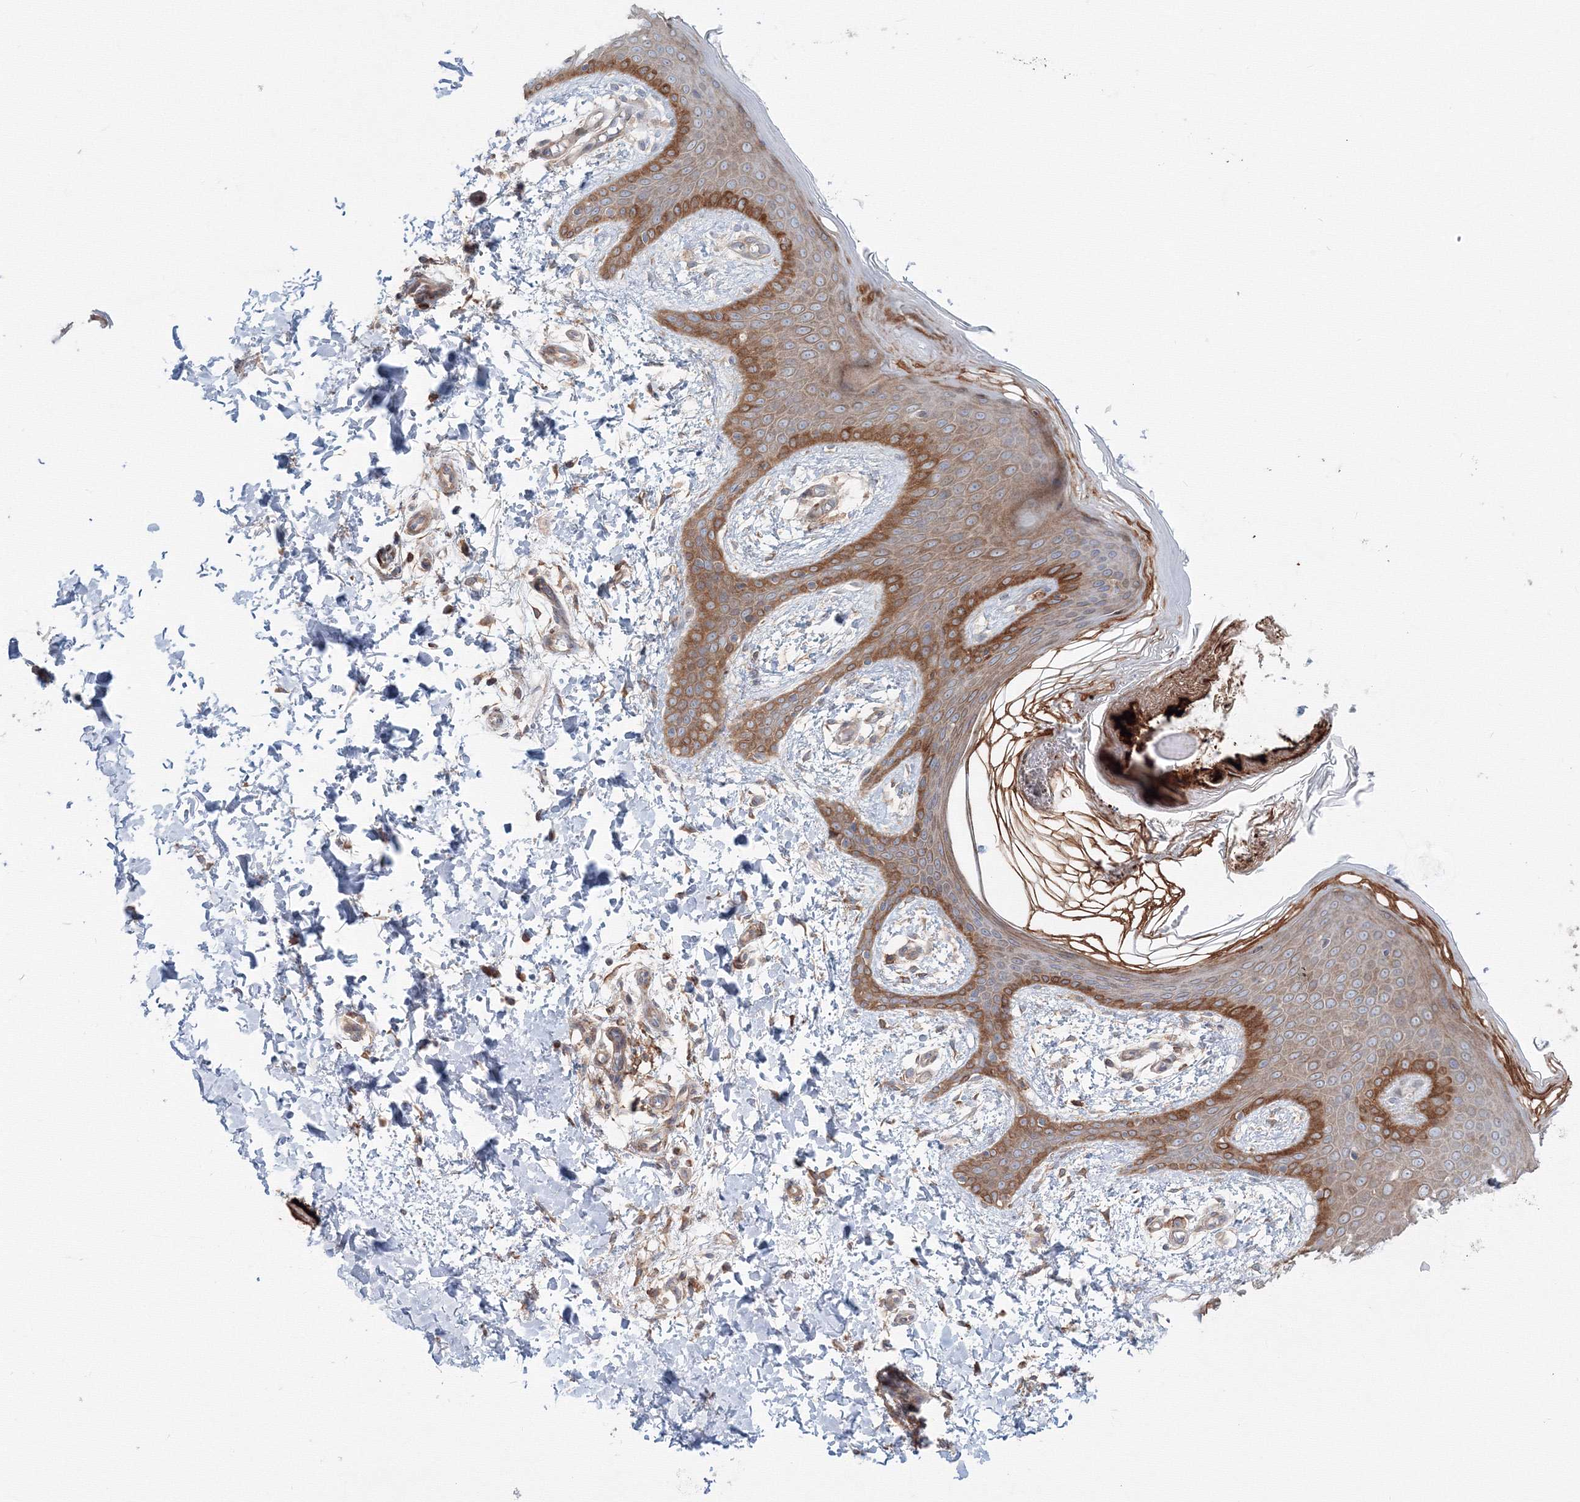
{"staining": {"intensity": "negative", "quantity": "none", "location": "none"}, "tissue": "skin", "cell_type": "Fibroblasts", "image_type": "normal", "snomed": [{"axis": "morphology", "description": "Normal tissue, NOS"}, {"axis": "topography", "description": "Skin"}], "caption": "Photomicrograph shows no protein positivity in fibroblasts of unremarkable skin.", "gene": "SH3PXD2A", "patient": {"sex": "male", "age": 36}}